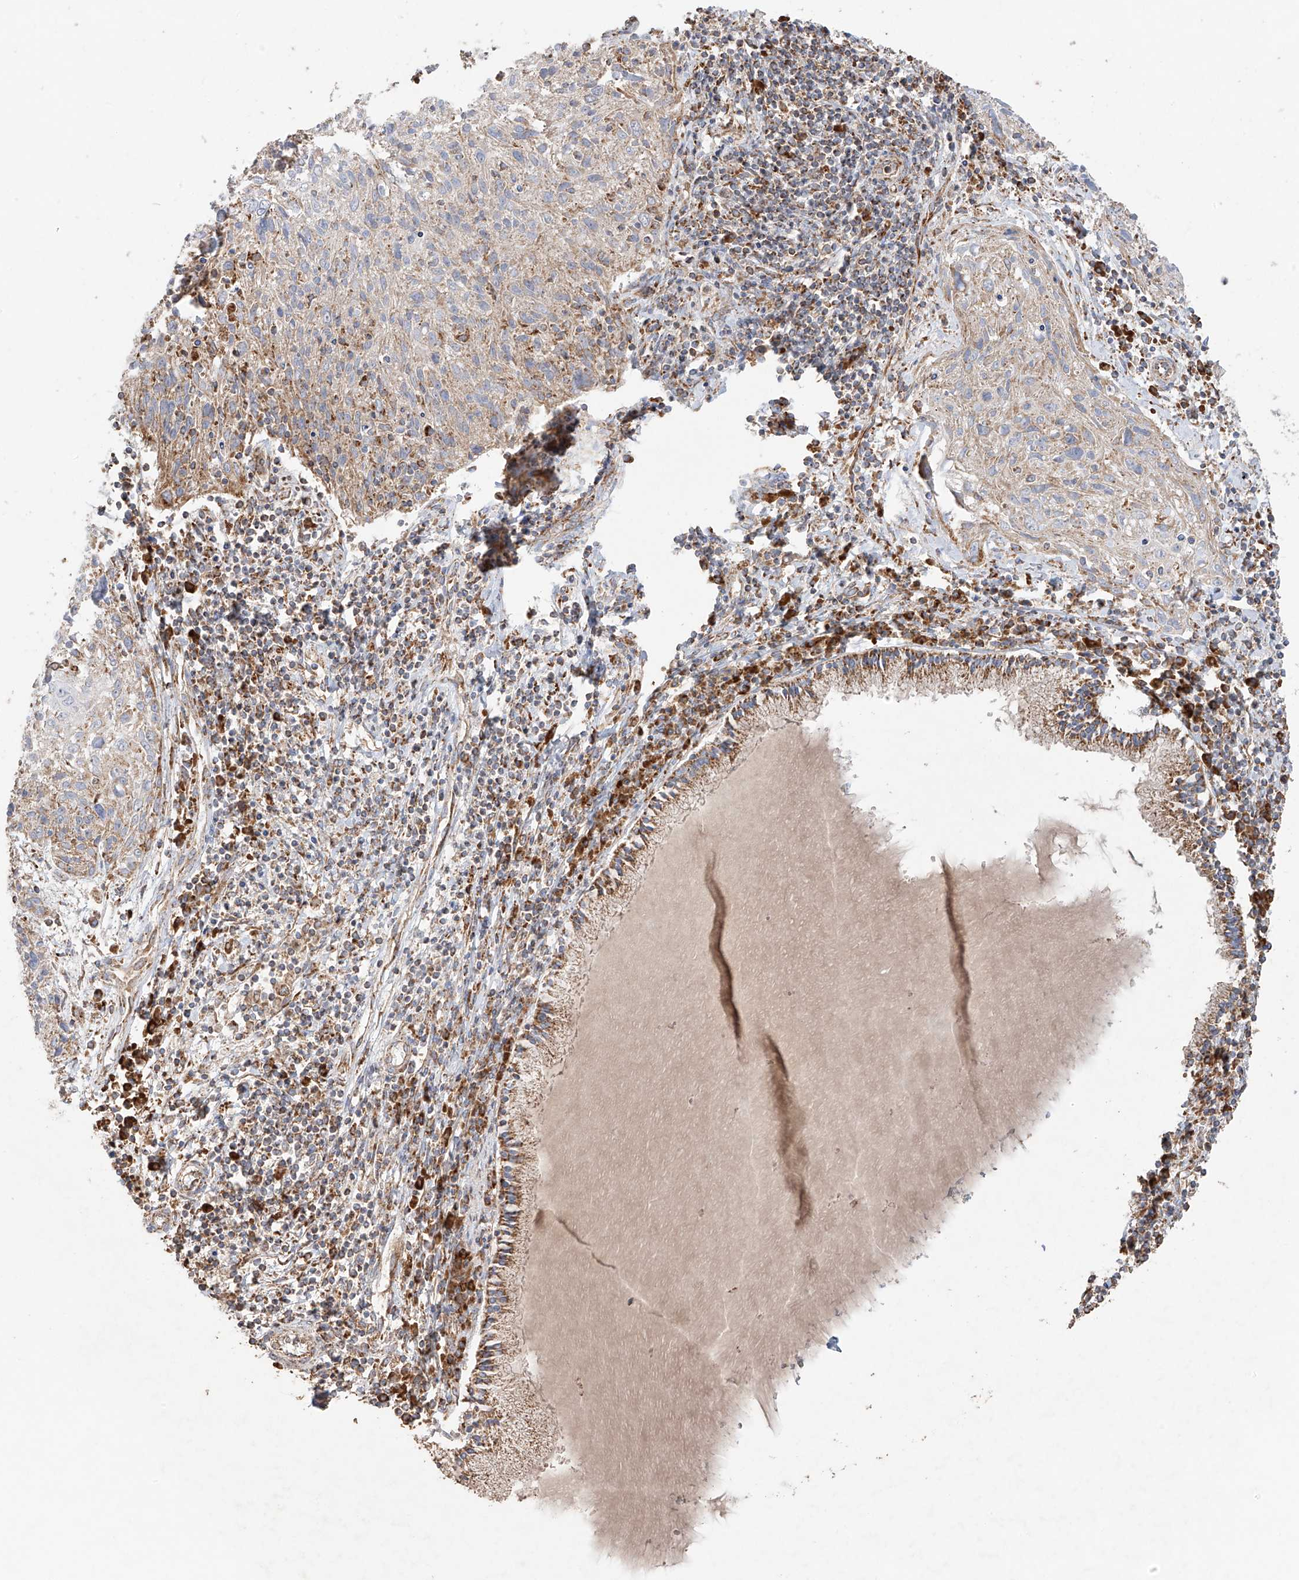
{"staining": {"intensity": "weak", "quantity": "<25%", "location": "cytoplasmic/membranous"}, "tissue": "cervical cancer", "cell_type": "Tumor cells", "image_type": "cancer", "snomed": [{"axis": "morphology", "description": "Squamous cell carcinoma, NOS"}, {"axis": "topography", "description": "Cervix"}], "caption": "Immunohistochemistry (IHC) of cervical cancer (squamous cell carcinoma) exhibits no expression in tumor cells.", "gene": "COLGALT2", "patient": {"sex": "female", "age": 51}}